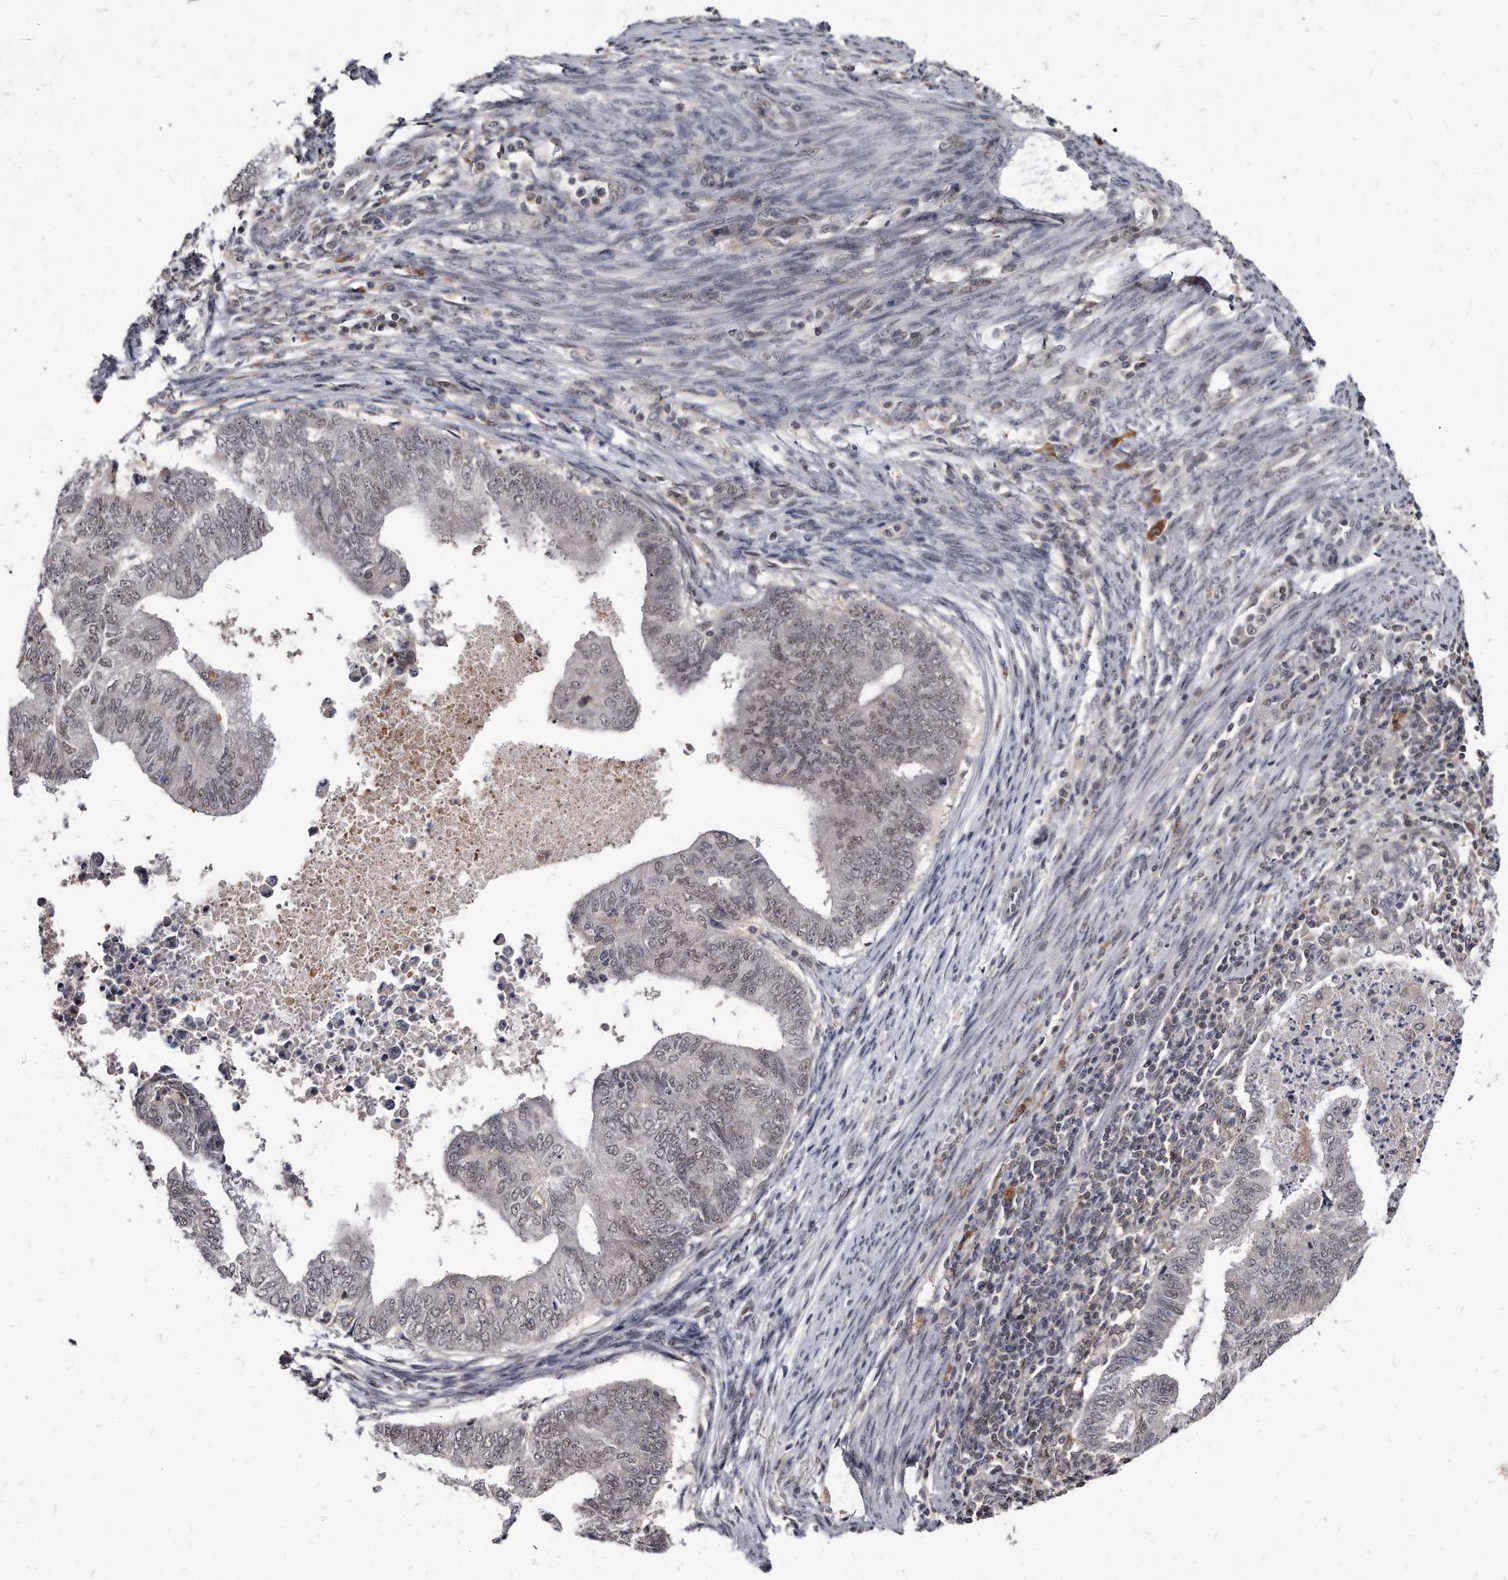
{"staining": {"intensity": "weak", "quantity": ">75%", "location": "nuclear"}, "tissue": "endometrial cancer", "cell_type": "Tumor cells", "image_type": "cancer", "snomed": [{"axis": "morphology", "description": "Polyp, NOS"}, {"axis": "morphology", "description": "Adenocarcinoma, NOS"}, {"axis": "morphology", "description": "Adenoma, NOS"}, {"axis": "topography", "description": "Endometrium"}], "caption": "A photomicrograph of endometrial adenocarcinoma stained for a protein displays weak nuclear brown staining in tumor cells. (DAB = brown stain, brightfield microscopy at high magnification).", "gene": "KLHDC3", "patient": {"sex": "female", "age": 79}}